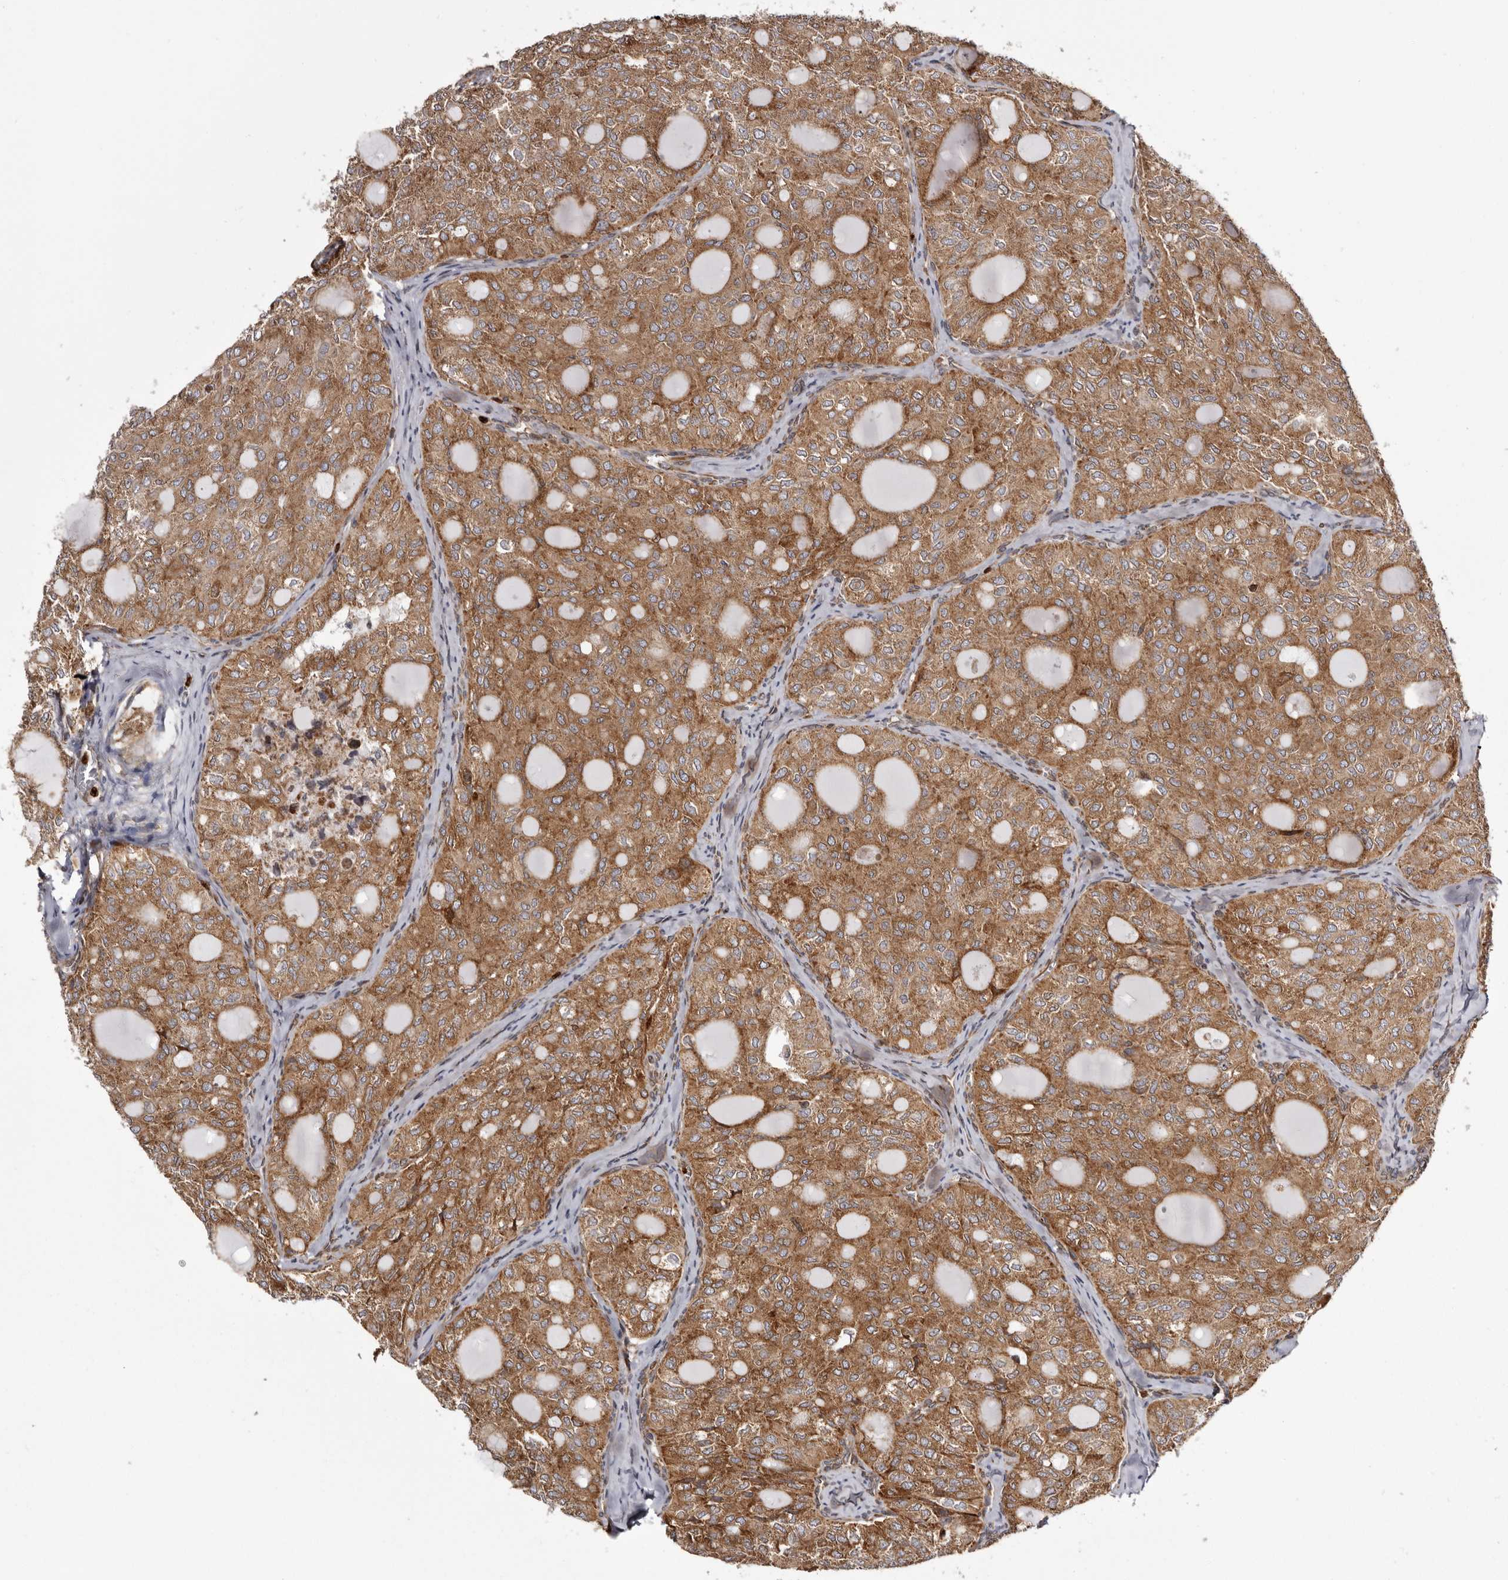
{"staining": {"intensity": "strong", "quantity": ">75%", "location": "cytoplasmic/membranous"}, "tissue": "thyroid cancer", "cell_type": "Tumor cells", "image_type": "cancer", "snomed": [{"axis": "morphology", "description": "Follicular adenoma carcinoma, NOS"}, {"axis": "topography", "description": "Thyroid gland"}], "caption": "Immunohistochemical staining of human thyroid follicular adenoma carcinoma reveals high levels of strong cytoplasmic/membranous positivity in approximately >75% of tumor cells.", "gene": "C4orf3", "patient": {"sex": "male", "age": 75}}